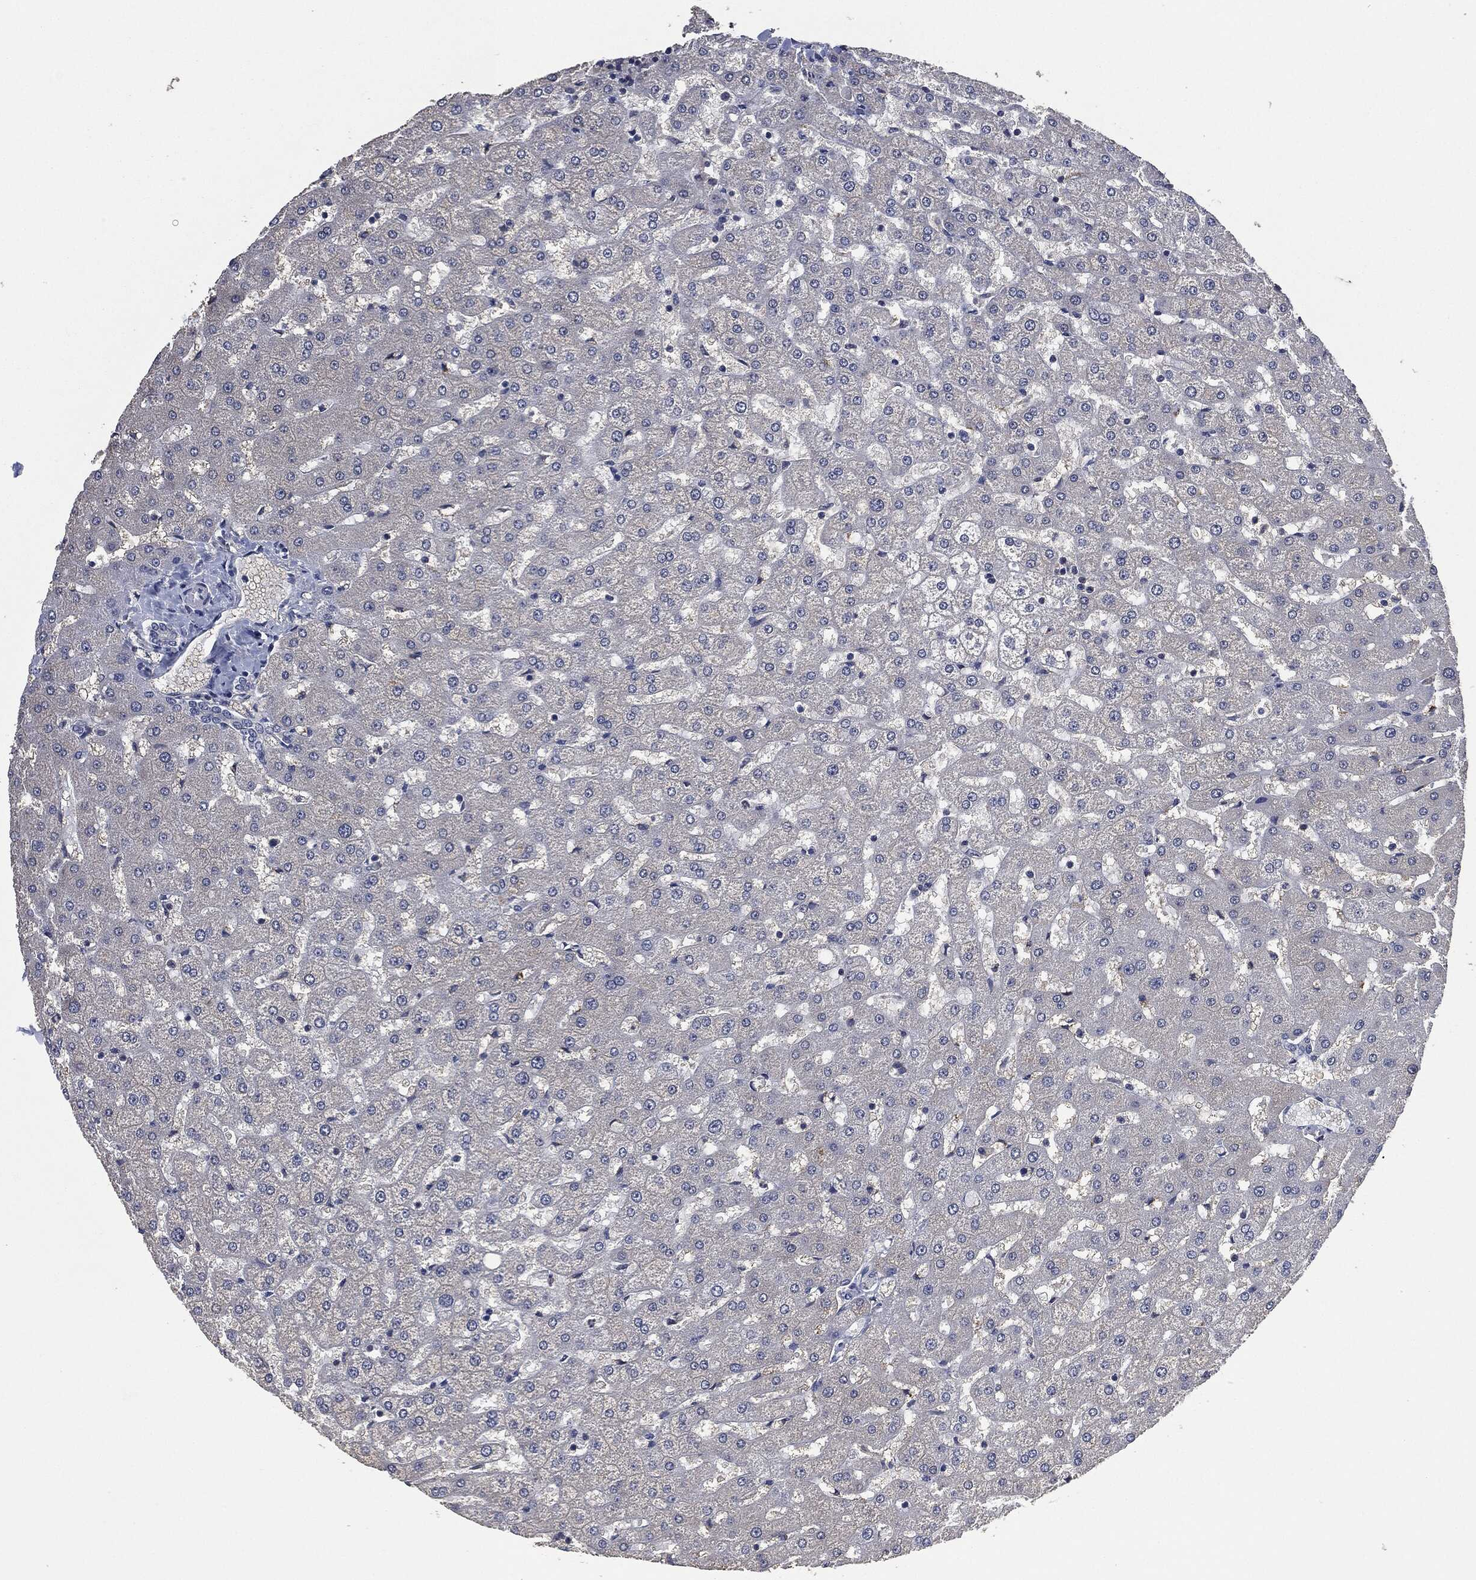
{"staining": {"intensity": "negative", "quantity": "none", "location": "none"}, "tissue": "liver", "cell_type": "Cholangiocytes", "image_type": "normal", "snomed": [{"axis": "morphology", "description": "Normal tissue, NOS"}, {"axis": "topography", "description": "Liver"}], "caption": "Protein analysis of normal liver shows no significant positivity in cholangiocytes.", "gene": "IL1RN", "patient": {"sex": "female", "age": 50}}